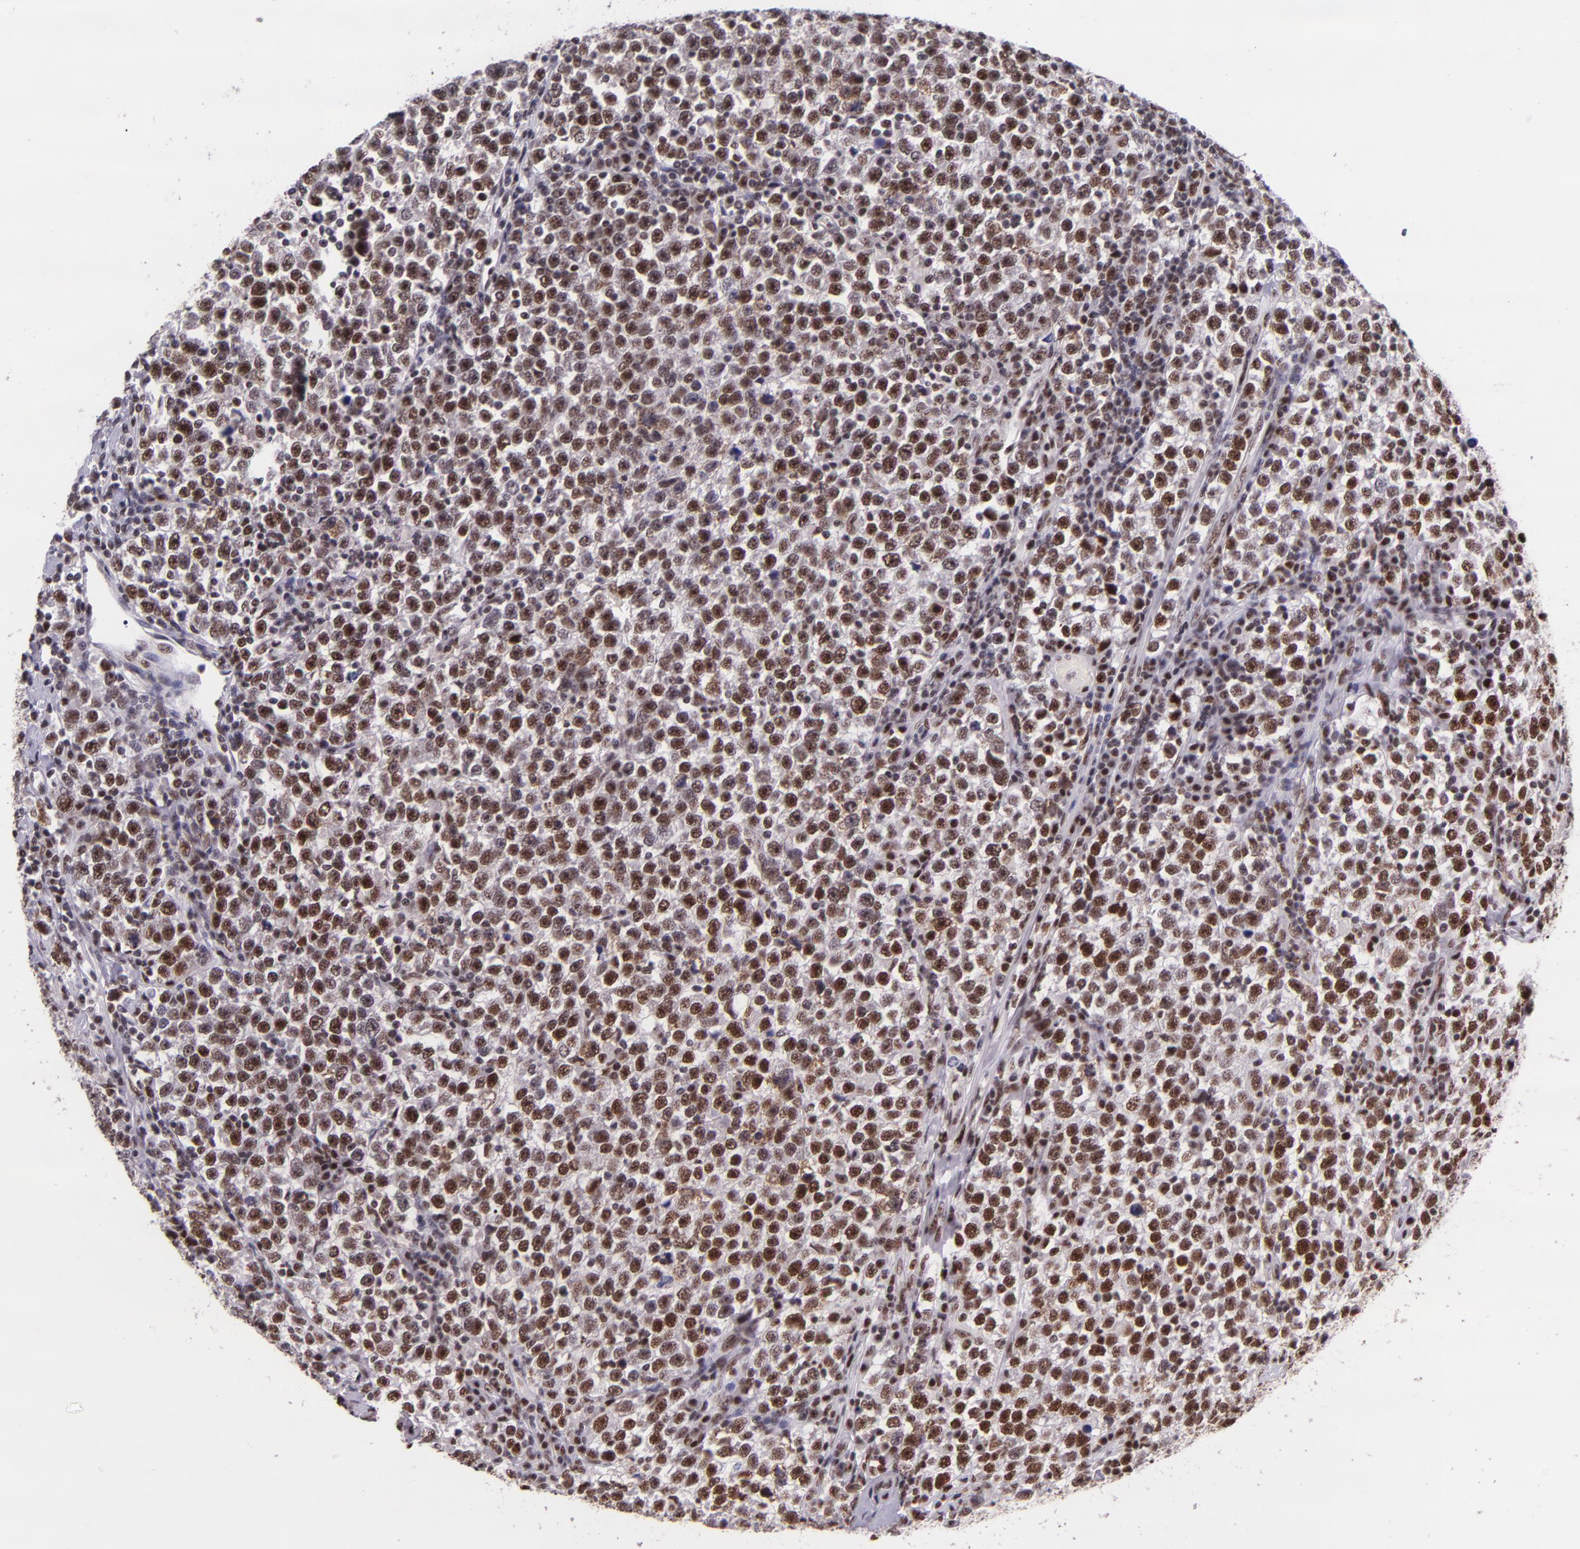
{"staining": {"intensity": "strong", "quantity": ">75%", "location": "nuclear"}, "tissue": "testis cancer", "cell_type": "Tumor cells", "image_type": "cancer", "snomed": [{"axis": "morphology", "description": "Seminoma, NOS"}, {"axis": "topography", "description": "Testis"}], "caption": "Tumor cells display high levels of strong nuclear staining in approximately >75% of cells in human testis seminoma. The staining is performed using DAB brown chromogen to label protein expression. The nuclei are counter-stained blue using hematoxylin.", "gene": "GPKOW", "patient": {"sex": "male", "age": 43}}